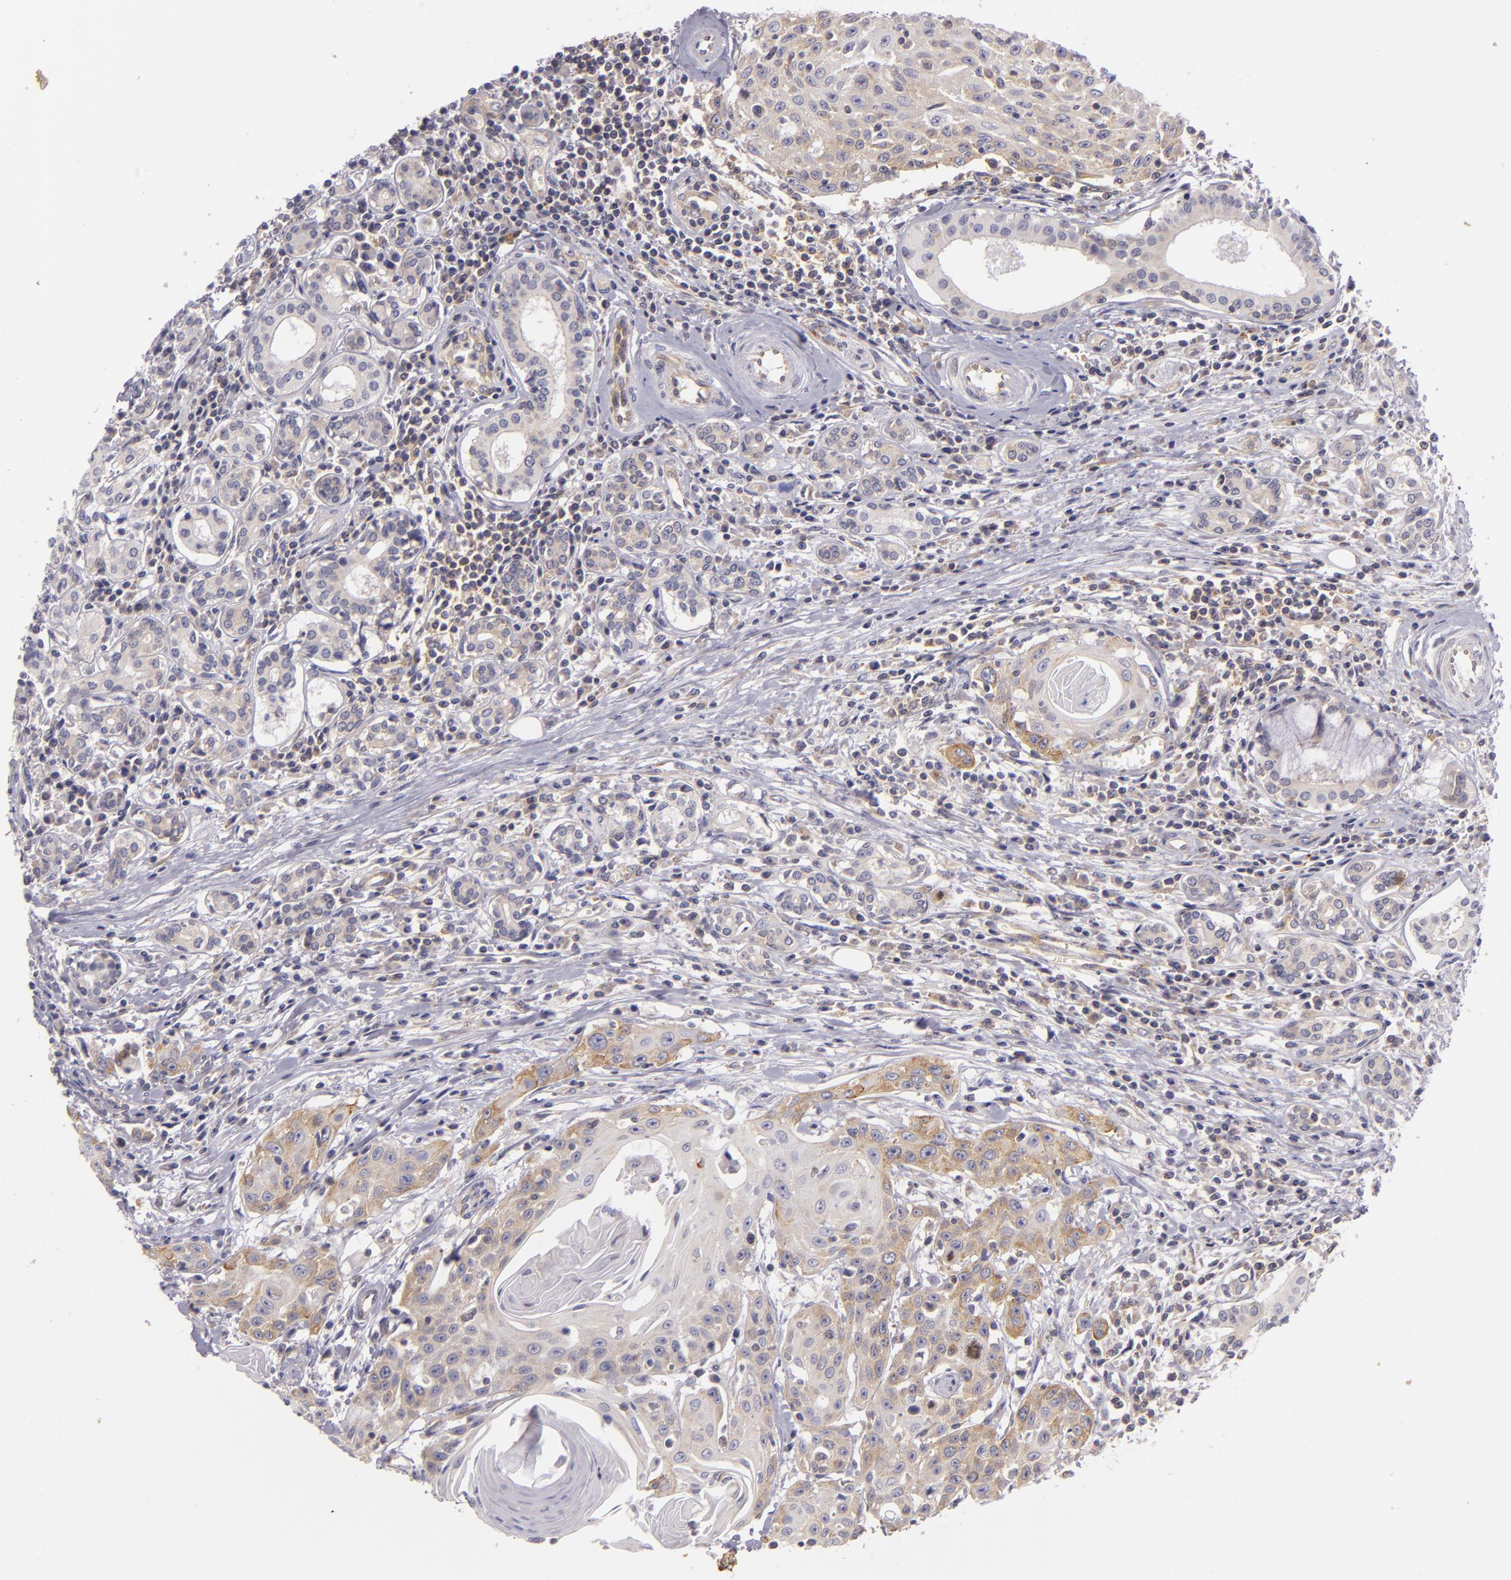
{"staining": {"intensity": "weak", "quantity": "25%-75%", "location": "cytoplasmic/membranous"}, "tissue": "head and neck cancer", "cell_type": "Tumor cells", "image_type": "cancer", "snomed": [{"axis": "morphology", "description": "Squamous cell carcinoma, NOS"}, {"axis": "morphology", "description": "Squamous cell carcinoma, metastatic, NOS"}, {"axis": "topography", "description": "Lymph node"}, {"axis": "topography", "description": "Salivary gland"}, {"axis": "topography", "description": "Head-Neck"}], "caption": "Immunohistochemical staining of human head and neck metastatic squamous cell carcinoma displays low levels of weak cytoplasmic/membranous protein expression in about 25%-75% of tumor cells.", "gene": "UPF3B", "patient": {"sex": "female", "age": 74}}